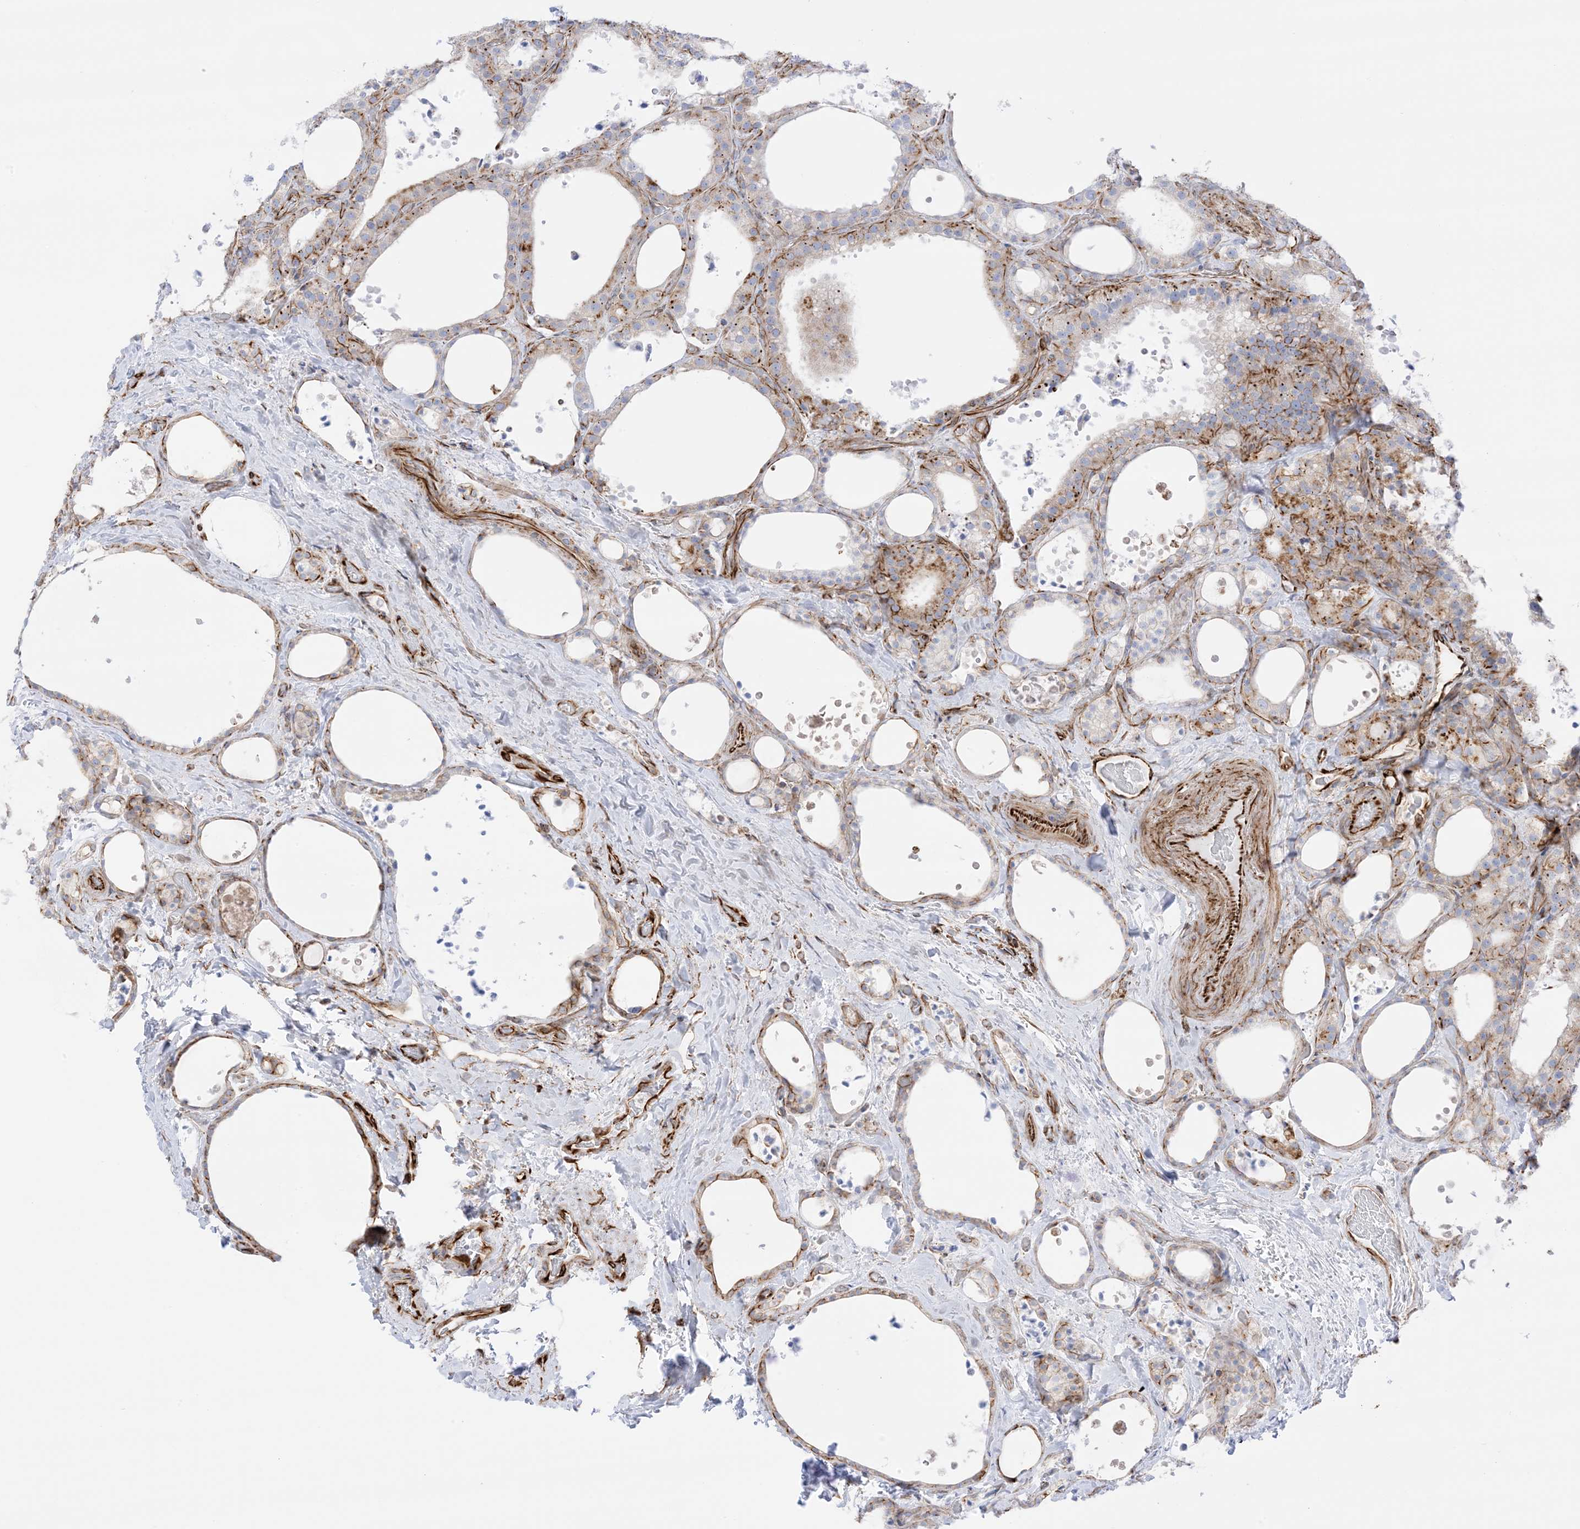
{"staining": {"intensity": "moderate", "quantity": "<25%", "location": "cytoplasmic/membranous"}, "tissue": "thyroid cancer", "cell_type": "Tumor cells", "image_type": "cancer", "snomed": [{"axis": "morphology", "description": "Papillary adenocarcinoma, NOS"}, {"axis": "topography", "description": "Thyroid gland"}], "caption": "Tumor cells reveal low levels of moderate cytoplasmic/membranous expression in approximately <25% of cells in thyroid cancer (papillary adenocarcinoma).", "gene": "PID1", "patient": {"sex": "male", "age": 77}}